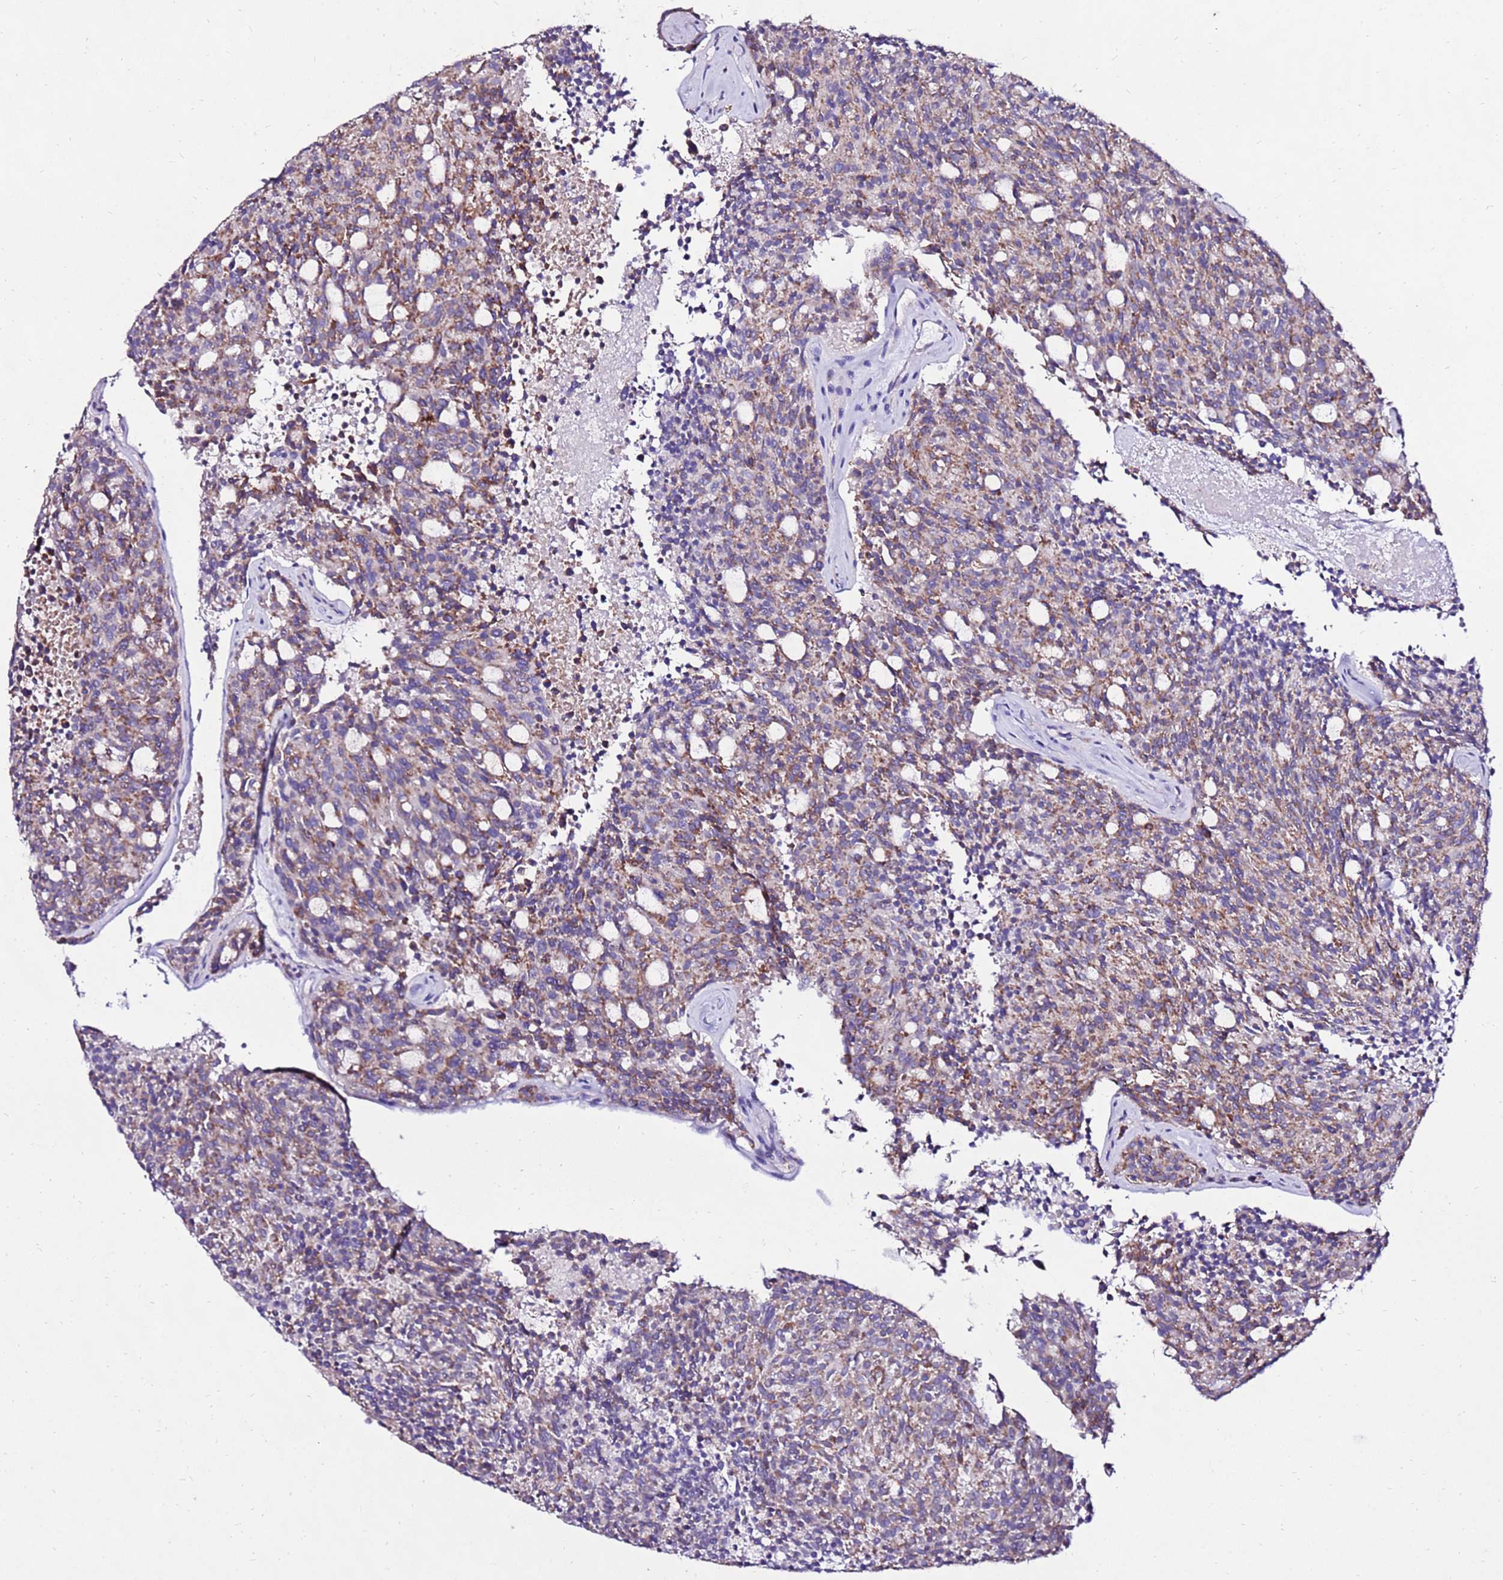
{"staining": {"intensity": "moderate", "quantity": ">75%", "location": "cytoplasmic/membranous"}, "tissue": "carcinoid", "cell_type": "Tumor cells", "image_type": "cancer", "snomed": [{"axis": "morphology", "description": "Carcinoid, malignant, NOS"}, {"axis": "topography", "description": "Pancreas"}], "caption": "Tumor cells exhibit medium levels of moderate cytoplasmic/membranous staining in approximately >75% of cells in human carcinoid.", "gene": "TMEM106C", "patient": {"sex": "female", "age": 54}}